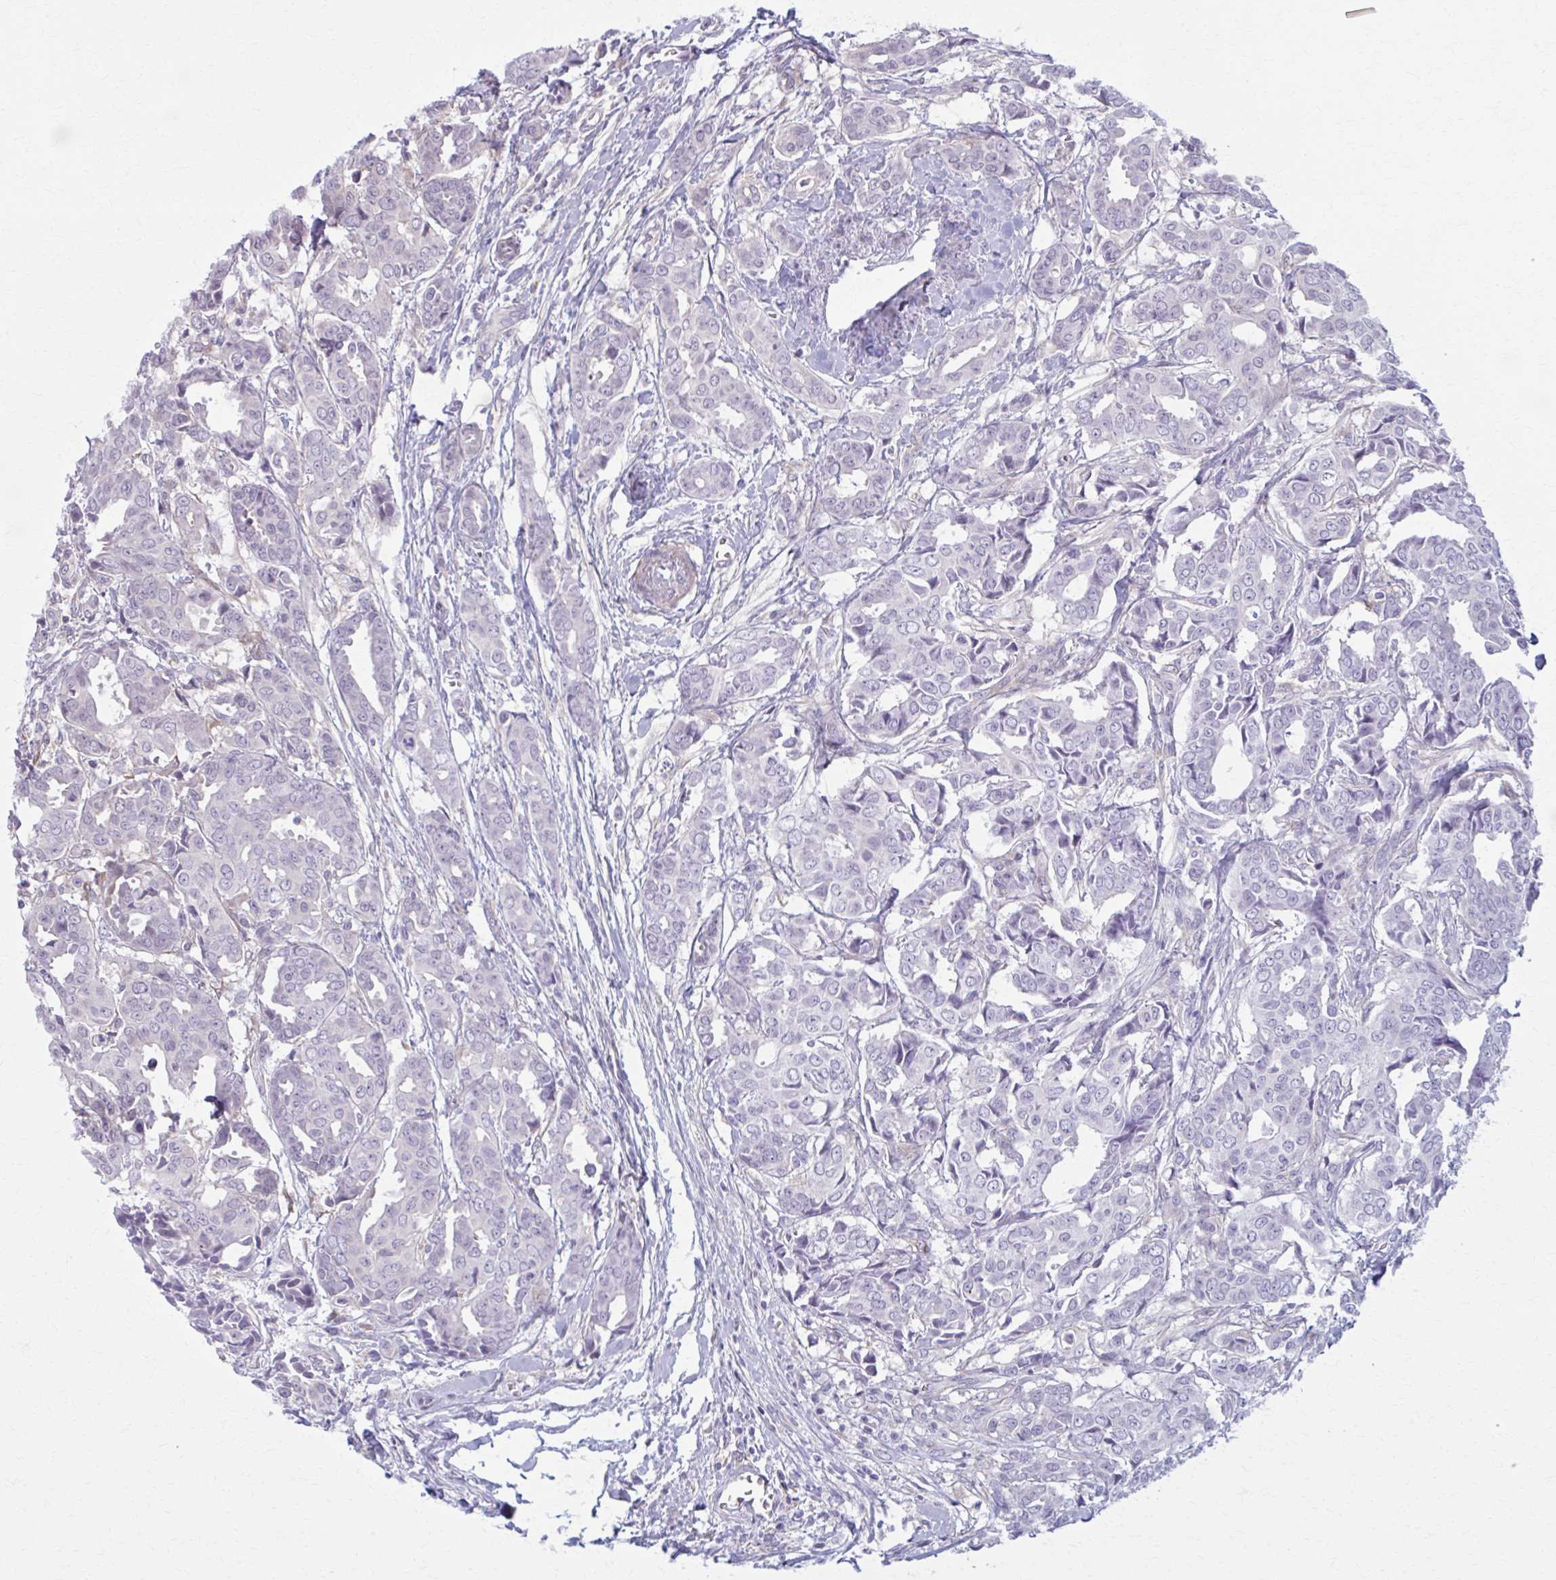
{"staining": {"intensity": "negative", "quantity": "none", "location": "none"}, "tissue": "breast cancer", "cell_type": "Tumor cells", "image_type": "cancer", "snomed": [{"axis": "morphology", "description": "Duct carcinoma"}, {"axis": "topography", "description": "Breast"}], "caption": "The histopathology image exhibits no significant expression in tumor cells of invasive ductal carcinoma (breast).", "gene": "NUMBL", "patient": {"sex": "female", "age": 45}}